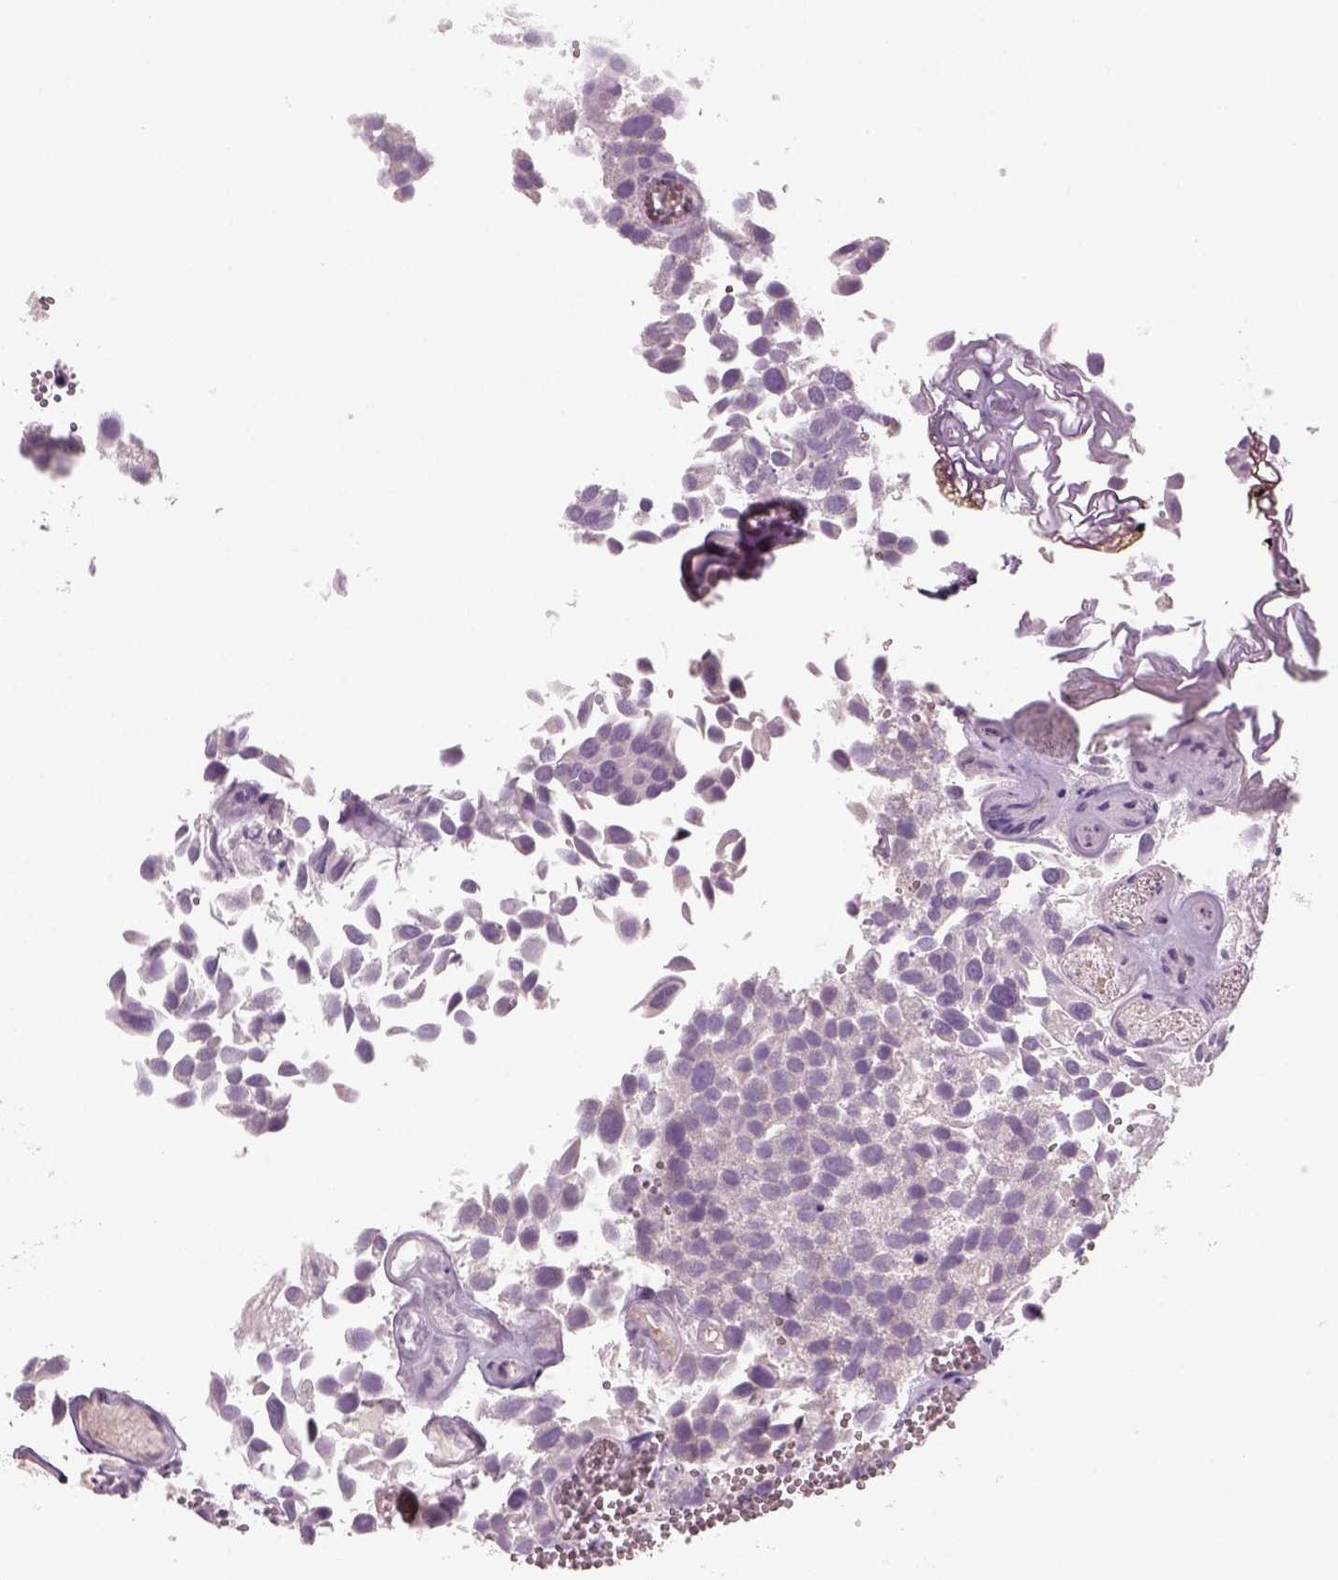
{"staining": {"intensity": "negative", "quantity": "none", "location": "none"}, "tissue": "urothelial cancer", "cell_type": "Tumor cells", "image_type": "cancer", "snomed": [{"axis": "morphology", "description": "Urothelial carcinoma, Low grade"}, {"axis": "topography", "description": "Urinary bladder"}], "caption": "The immunohistochemistry micrograph has no significant positivity in tumor cells of urothelial cancer tissue.", "gene": "PENK", "patient": {"sex": "female", "age": 69}}